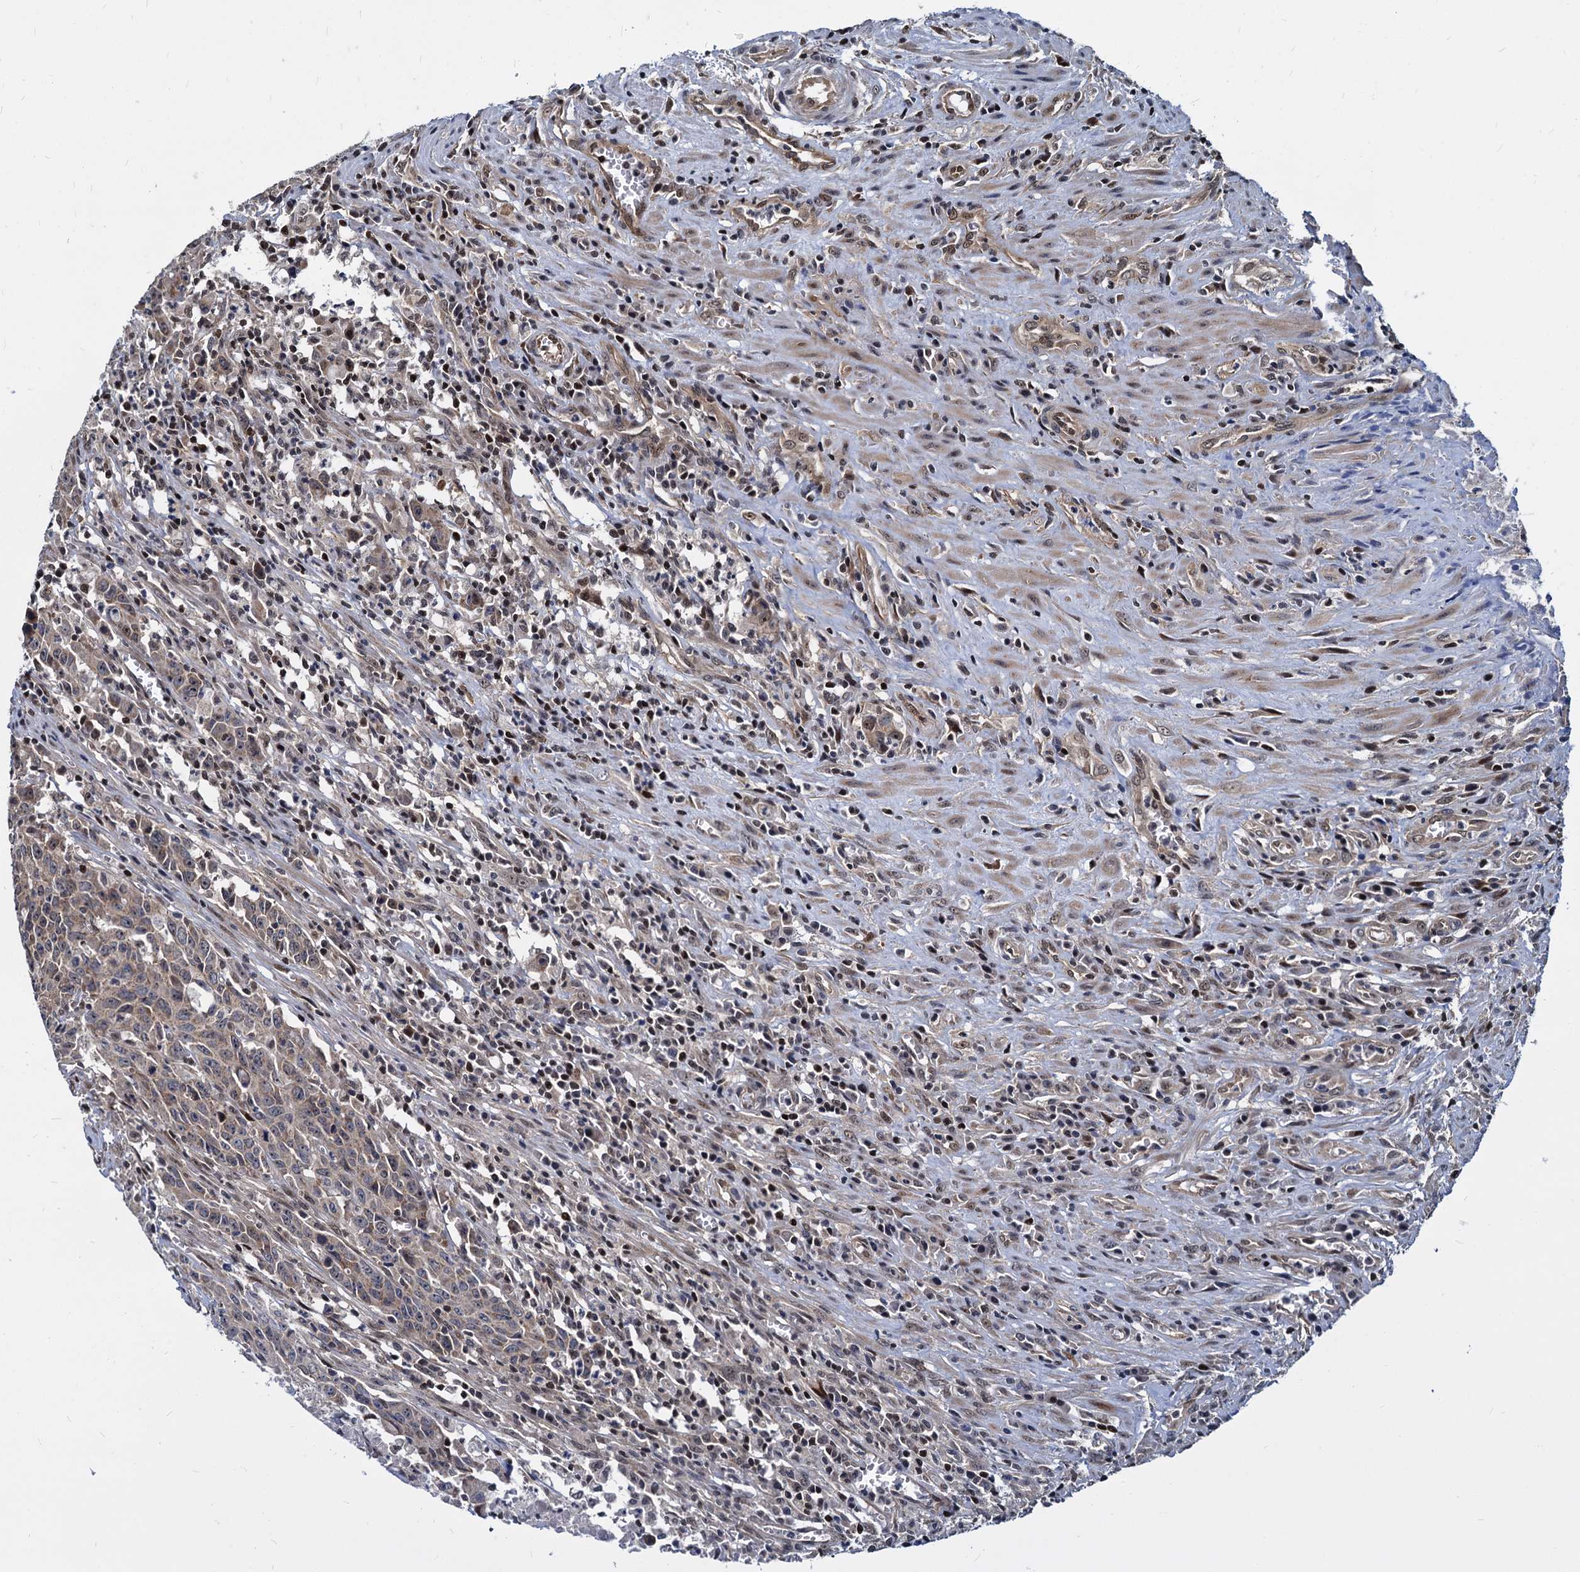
{"staining": {"intensity": "weak", "quantity": ">75%", "location": "cytoplasmic/membranous"}, "tissue": "colorectal cancer", "cell_type": "Tumor cells", "image_type": "cancer", "snomed": [{"axis": "morphology", "description": "Adenocarcinoma, NOS"}, {"axis": "topography", "description": "Colon"}], "caption": "Tumor cells show low levels of weak cytoplasmic/membranous staining in approximately >75% of cells in human colorectal cancer (adenocarcinoma). (brown staining indicates protein expression, while blue staining denotes nuclei).", "gene": "UBLCP1", "patient": {"sex": "male", "age": 62}}